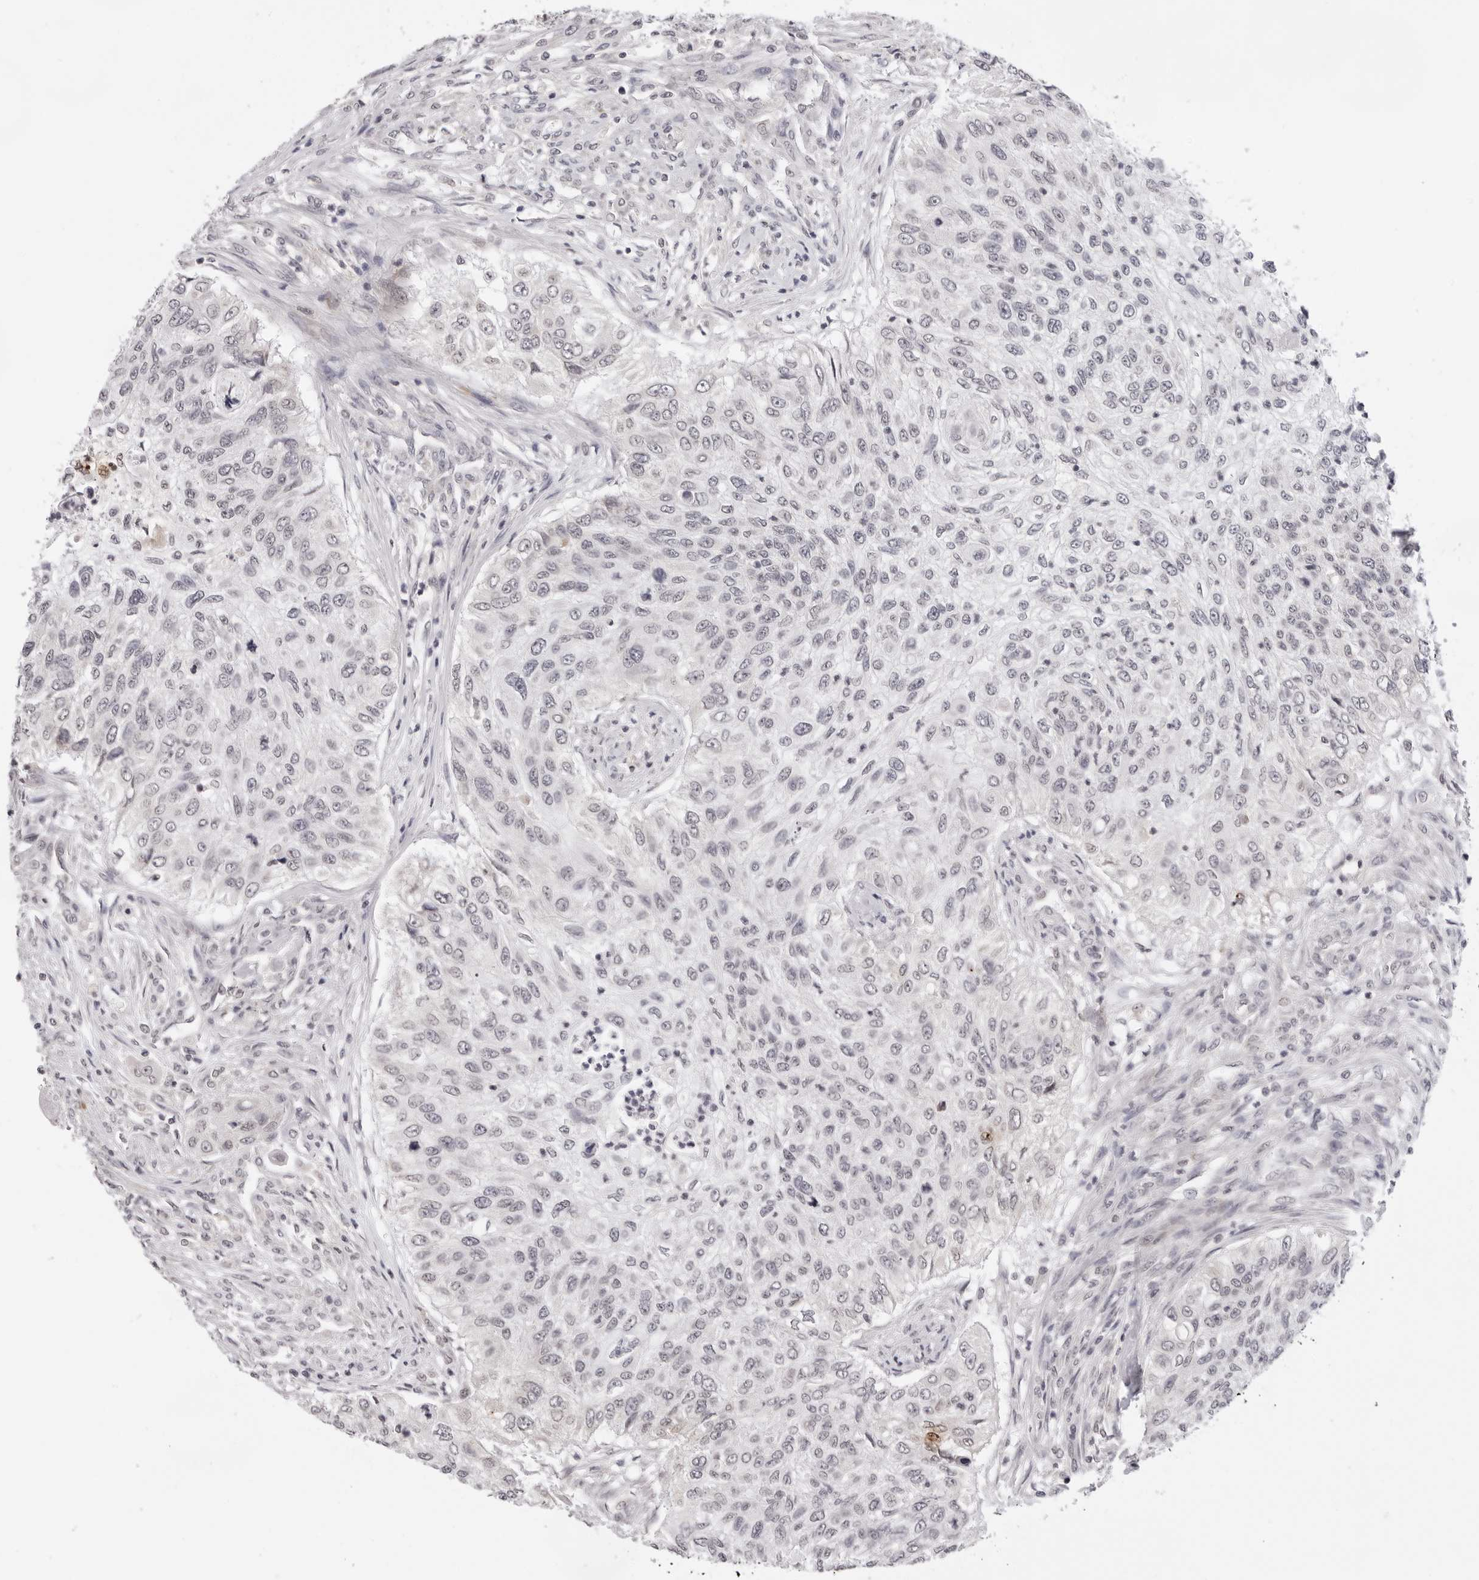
{"staining": {"intensity": "negative", "quantity": "none", "location": "none"}, "tissue": "urothelial cancer", "cell_type": "Tumor cells", "image_type": "cancer", "snomed": [{"axis": "morphology", "description": "Urothelial carcinoma, High grade"}, {"axis": "topography", "description": "Urinary bladder"}], "caption": "IHC histopathology image of urothelial carcinoma (high-grade) stained for a protein (brown), which shows no positivity in tumor cells.", "gene": "IL17RA", "patient": {"sex": "female", "age": 60}}